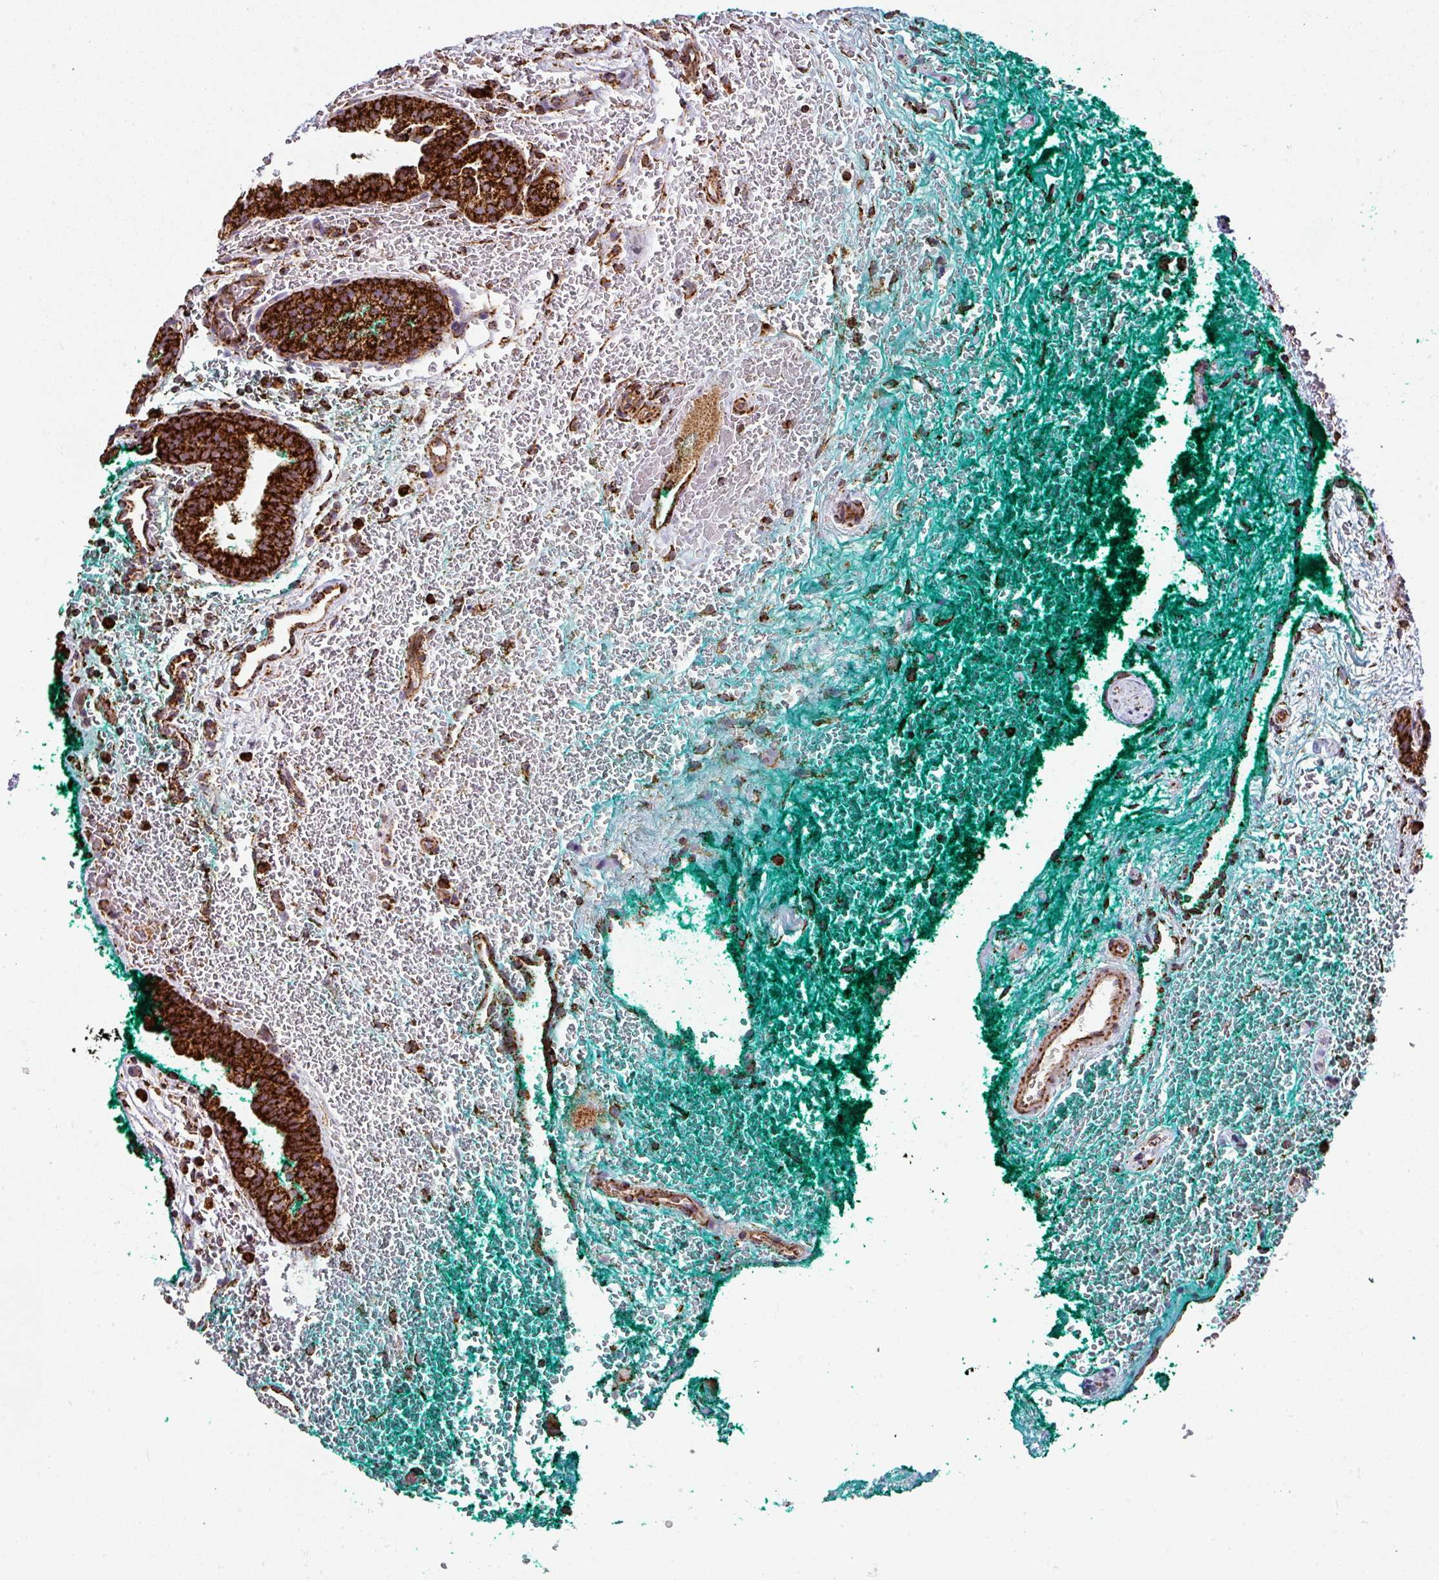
{"staining": {"intensity": "strong", "quantity": ">75%", "location": "cytoplasmic/membranous"}, "tissue": "prostate cancer", "cell_type": "Tumor cells", "image_type": "cancer", "snomed": [{"axis": "morphology", "description": "Adenocarcinoma, High grade"}, {"axis": "topography", "description": "Prostate"}], "caption": "DAB immunohistochemical staining of adenocarcinoma (high-grade) (prostate) demonstrates strong cytoplasmic/membranous protein staining in about >75% of tumor cells.", "gene": "TRAP1", "patient": {"sex": "male", "age": 56}}